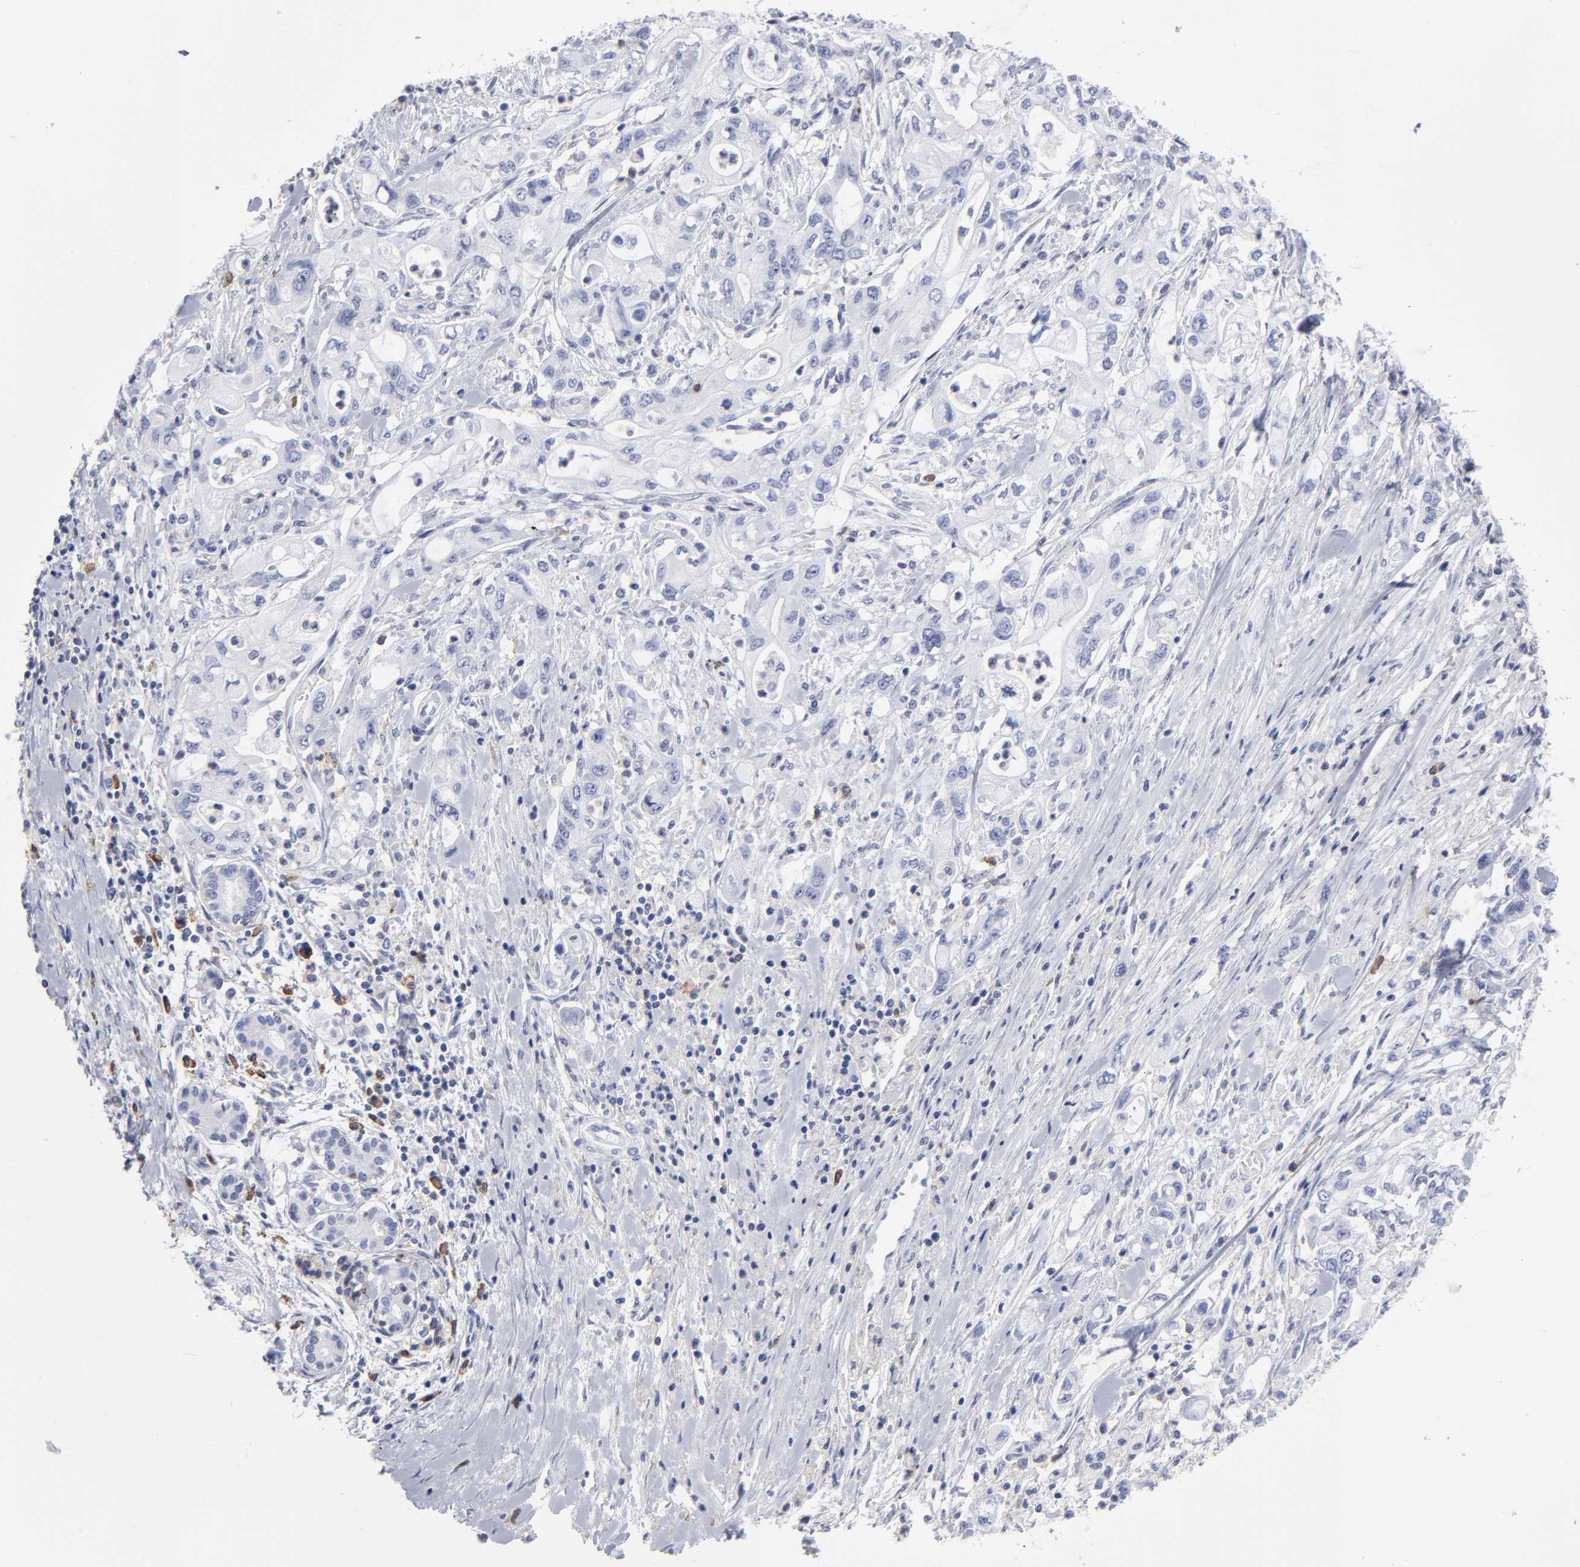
{"staining": {"intensity": "negative", "quantity": "none", "location": "none"}, "tissue": "pancreatic cancer", "cell_type": "Tumor cells", "image_type": "cancer", "snomed": [{"axis": "morphology", "description": "Adenocarcinoma, NOS"}, {"axis": "topography", "description": "Pancreas"}], "caption": "There is no significant staining in tumor cells of pancreatic cancer.", "gene": "LAT2", "patient": {"sex": "male", "age": 79}}